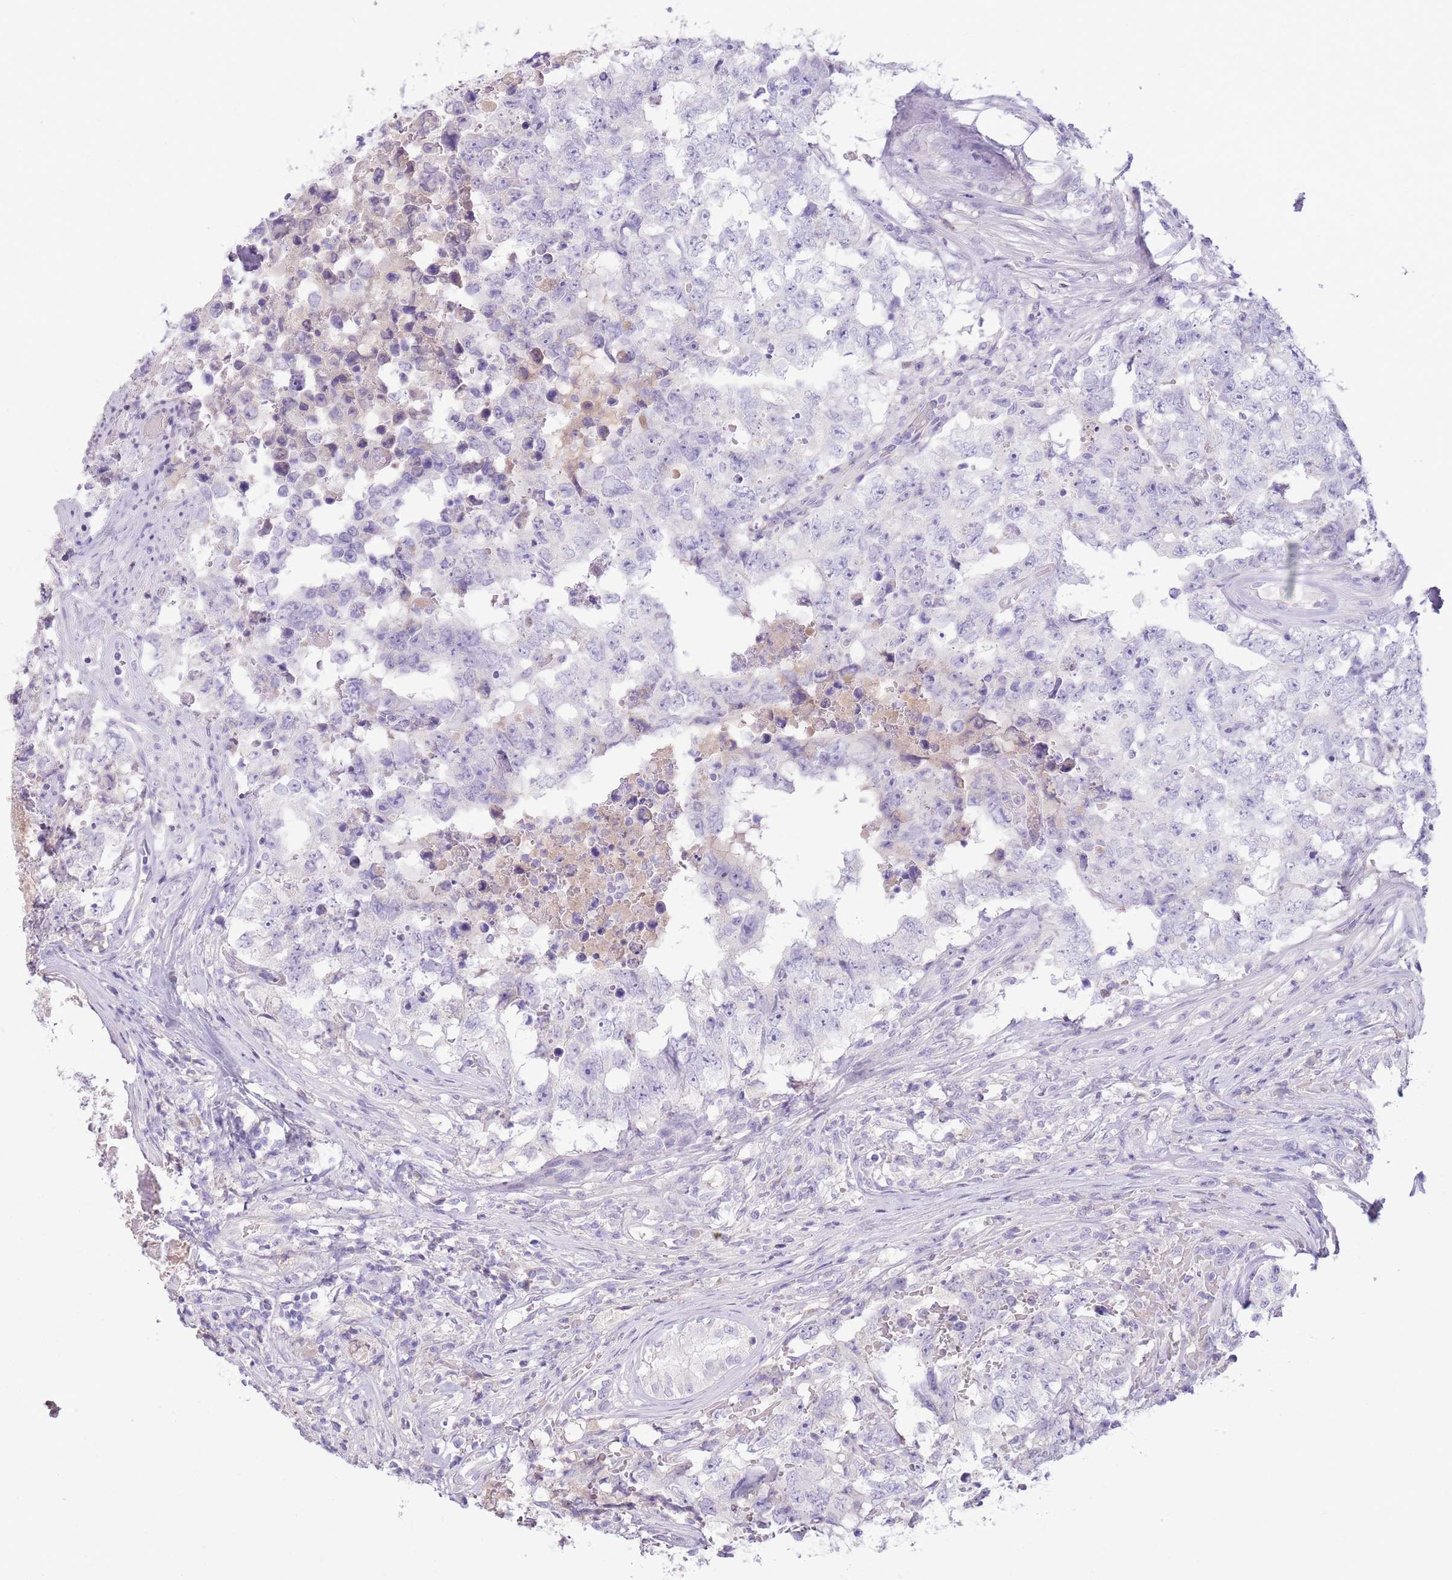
{"staining": {"intensity": "negative", "quantity": "none", "location": "none"}, "tissue": "testis cancer", "cell_type": "Tumor cells", "image_type": "cancer", "snomed": [{"axis": "morphology", "description": "Normal tissue, NOS"}, {"axis": "morphology", "description": "Carcinoma, Embryonal, NOS"}, {"axis": "topography", "description": "Testis"}, {"axis": "topography", "description": "Epididymis"}], "caption": "Immunohistochemistry (IHC) photomicrograph of neoplastic tissue: human embryonal carcinoma (testis) stained with DAB displays no significant protein staining in tumor cells.", "gene": "TOX2", "patient": {"sex": "male", "age": 25}}